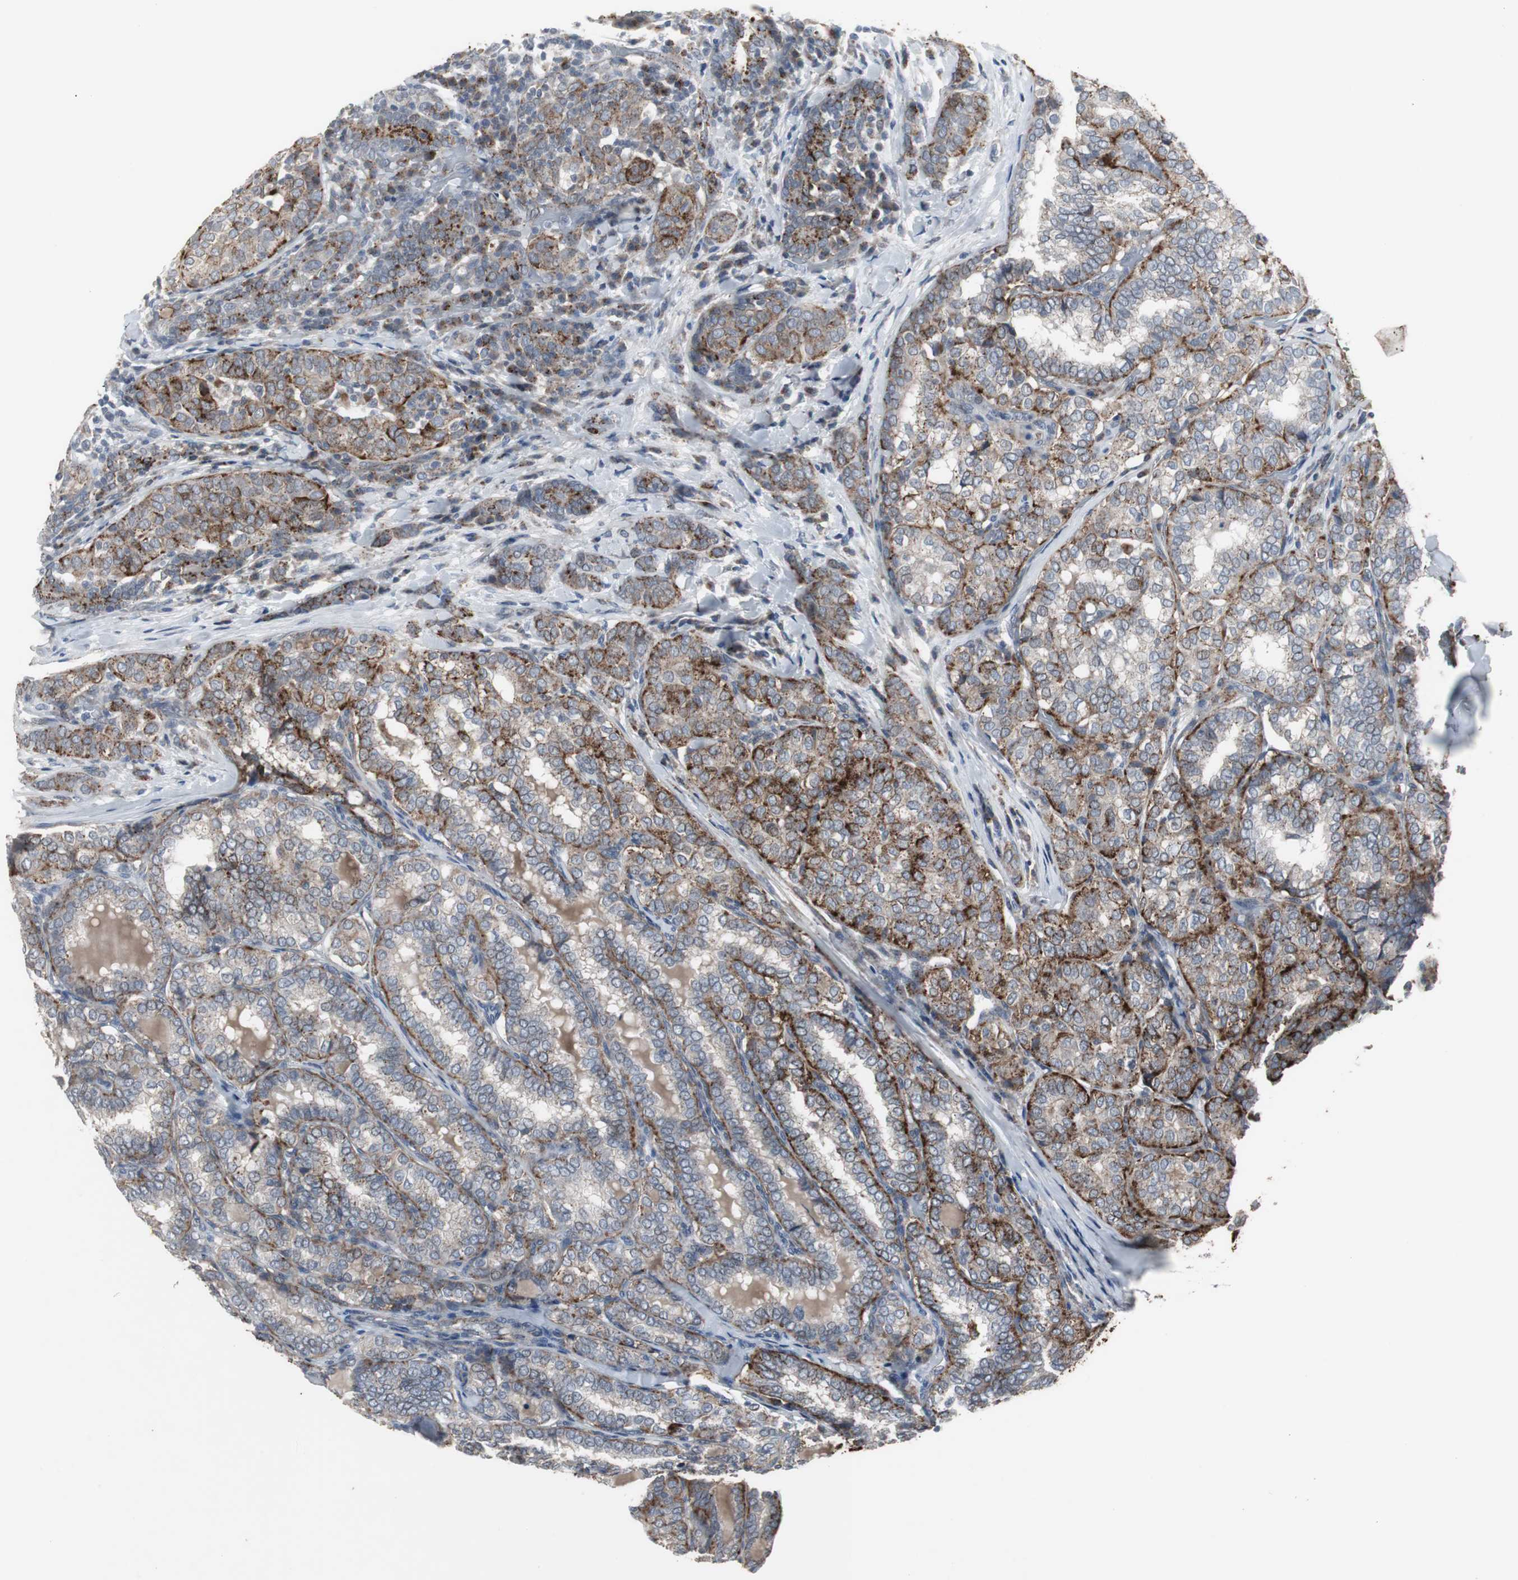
{"staining": {"intensity": "strong", "quantity": ">75%", "location": "cytoplasmic/membranous"}, "tissue": "thyroid cancer", "cell_type": "Tumor cells", "image_type": "cancer", "snomed": [{"axis": "morphology", "description": "Papillary adenocarcinoma, NOS"}, {"axis": "topography", "description": "Thyroid gland"}], "caption": "Papillary adenocarcinoma (thyroid) stained with a protein marker displays strong staining in tumor cells.", "gene": "GBA1", "patient": {"sex": "female", "age": 30}}